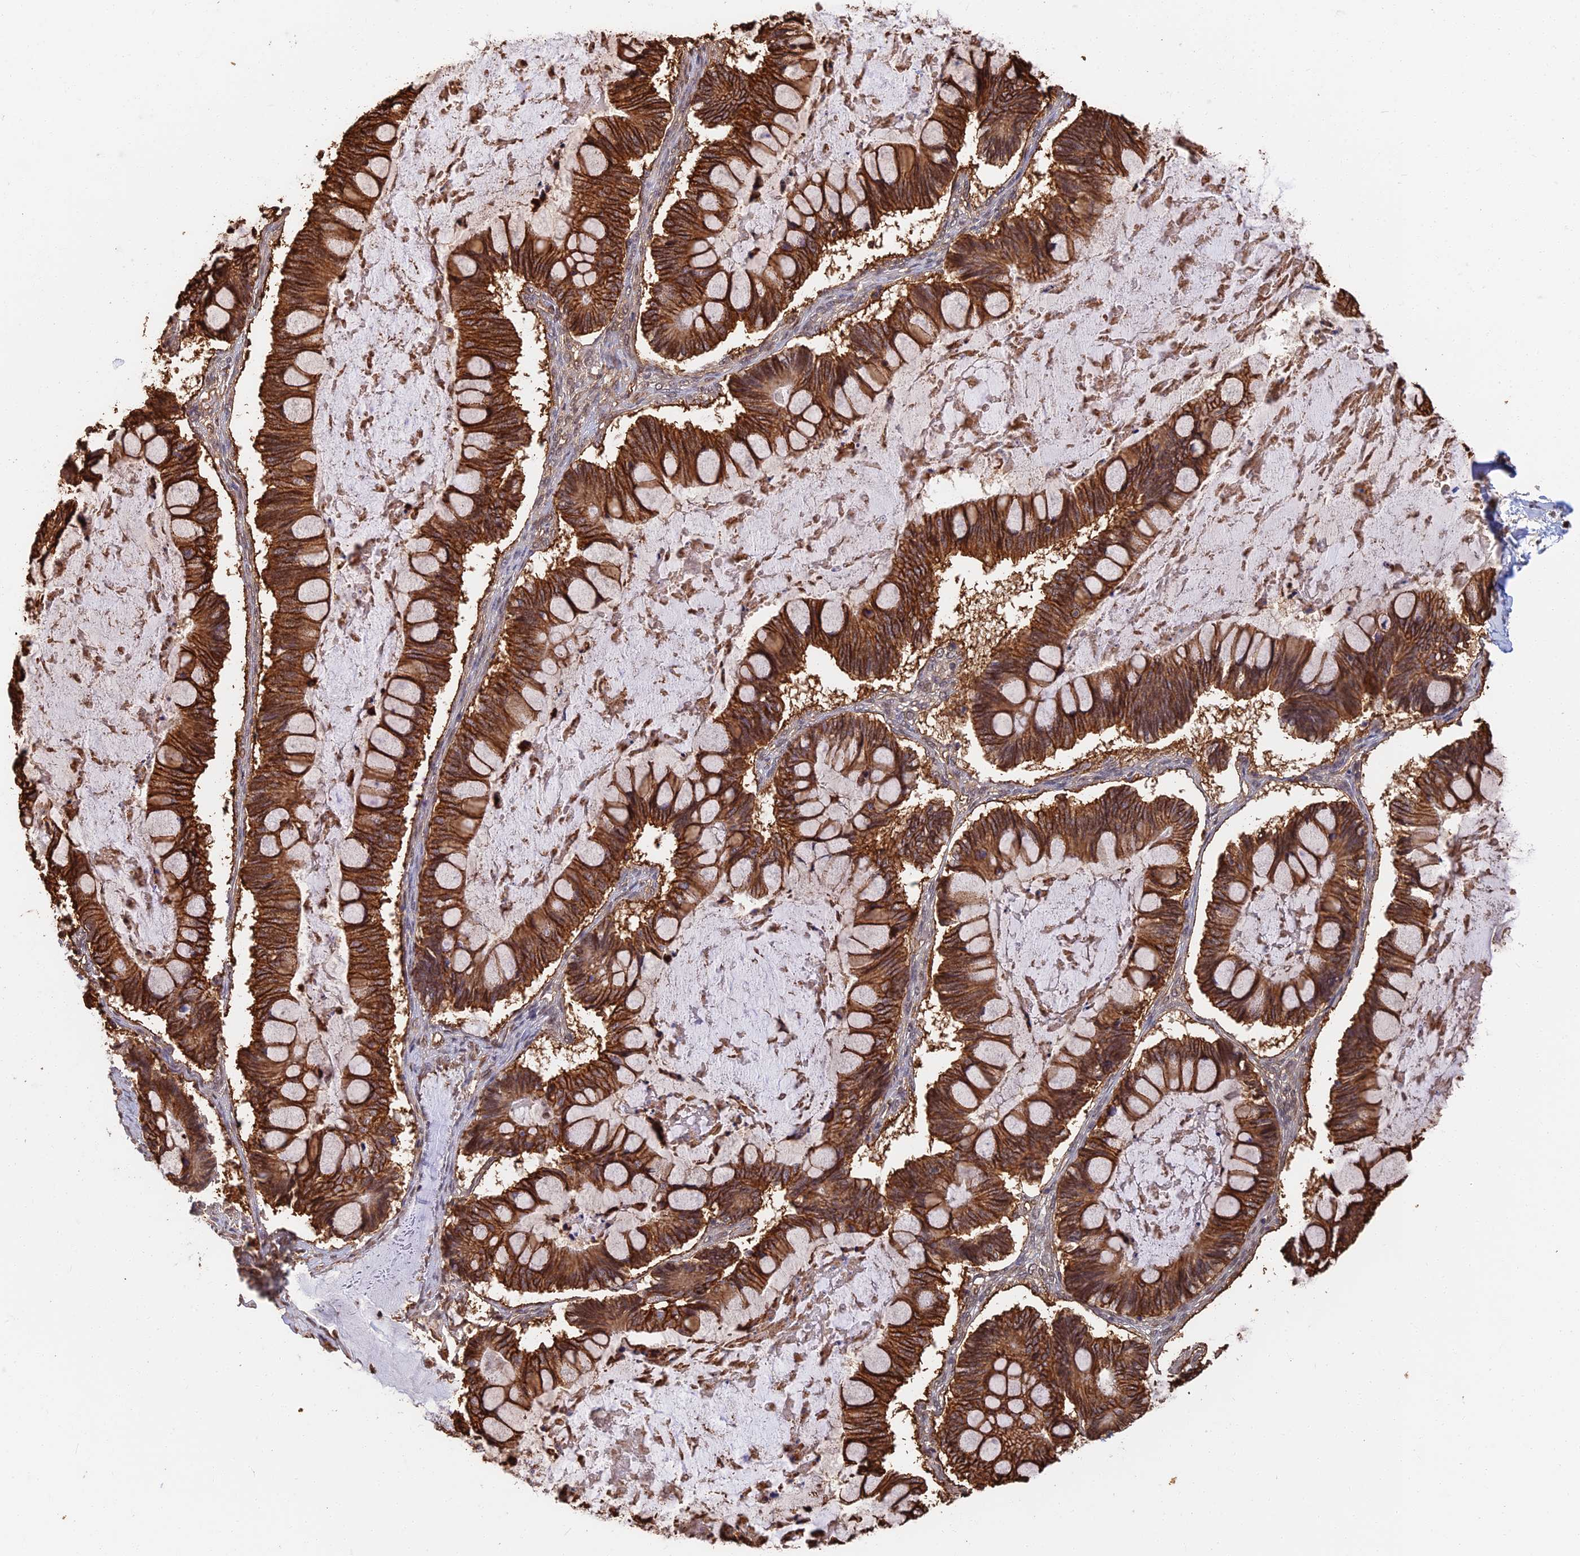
{"staining": {"intensity": "strong", "quantity": ">75%", "location": "cytoplasmic/membranous"}, "tissue": "ovarian cancer", "cell_type": "Tumor cells", "image_type": "cancer", "snomed": [{"axis": "morphology", "description": "Cystadenocarcinoma, mucinous, NOS"}, {"axis": "topography", "description": "Ovary"}], "caption": "This histopathology image displays immunohistochemistry staining of ovarian cancer (mucinous cystadenocarcinoma), with high strong cytoplasmic/membranous staining in about >75% of tumor cells.", "gene": "LRRN3", "patient": {"sex": "female", "age": 61}}